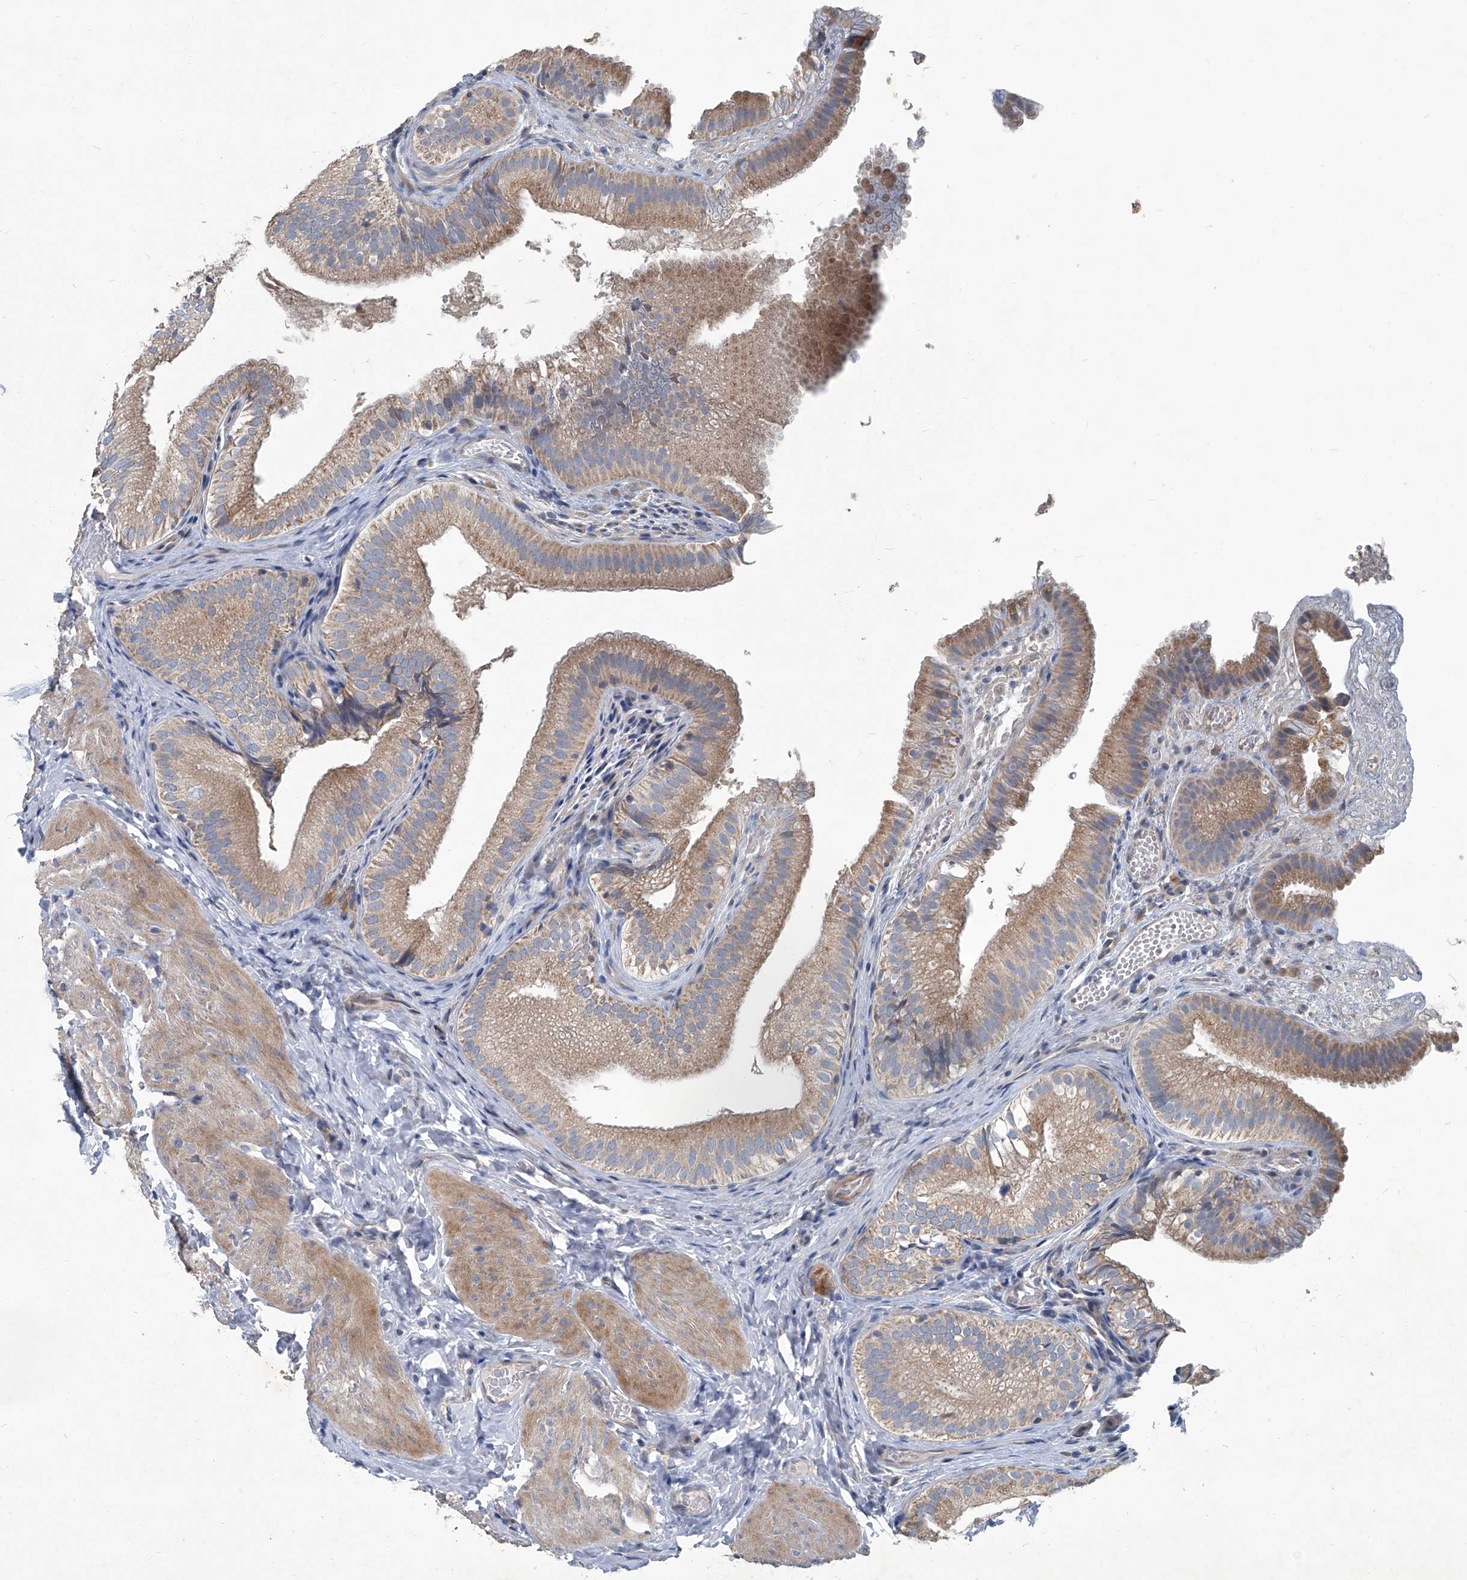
{"staining": {"intensity": "moderate", "quantity": ">75%", "location": "cytoplasmic/membranous"}, "tissue": "gallbladder", "cell_type": "Glandular cells", "image_type": "normal", "snomed": [{"axis": "morphology", "description": "Normal tissue, NOS"}, {"axis": "topography", "description": "Gallbladder"}], "caption": "Gallbladder stained with a brown dye demonstrates moderate cytoplasmic/membranous positive staining in about >75% of glandular cells.", "gene": "SLC26A11", "patient": {"sex": "female", "age": 30}}